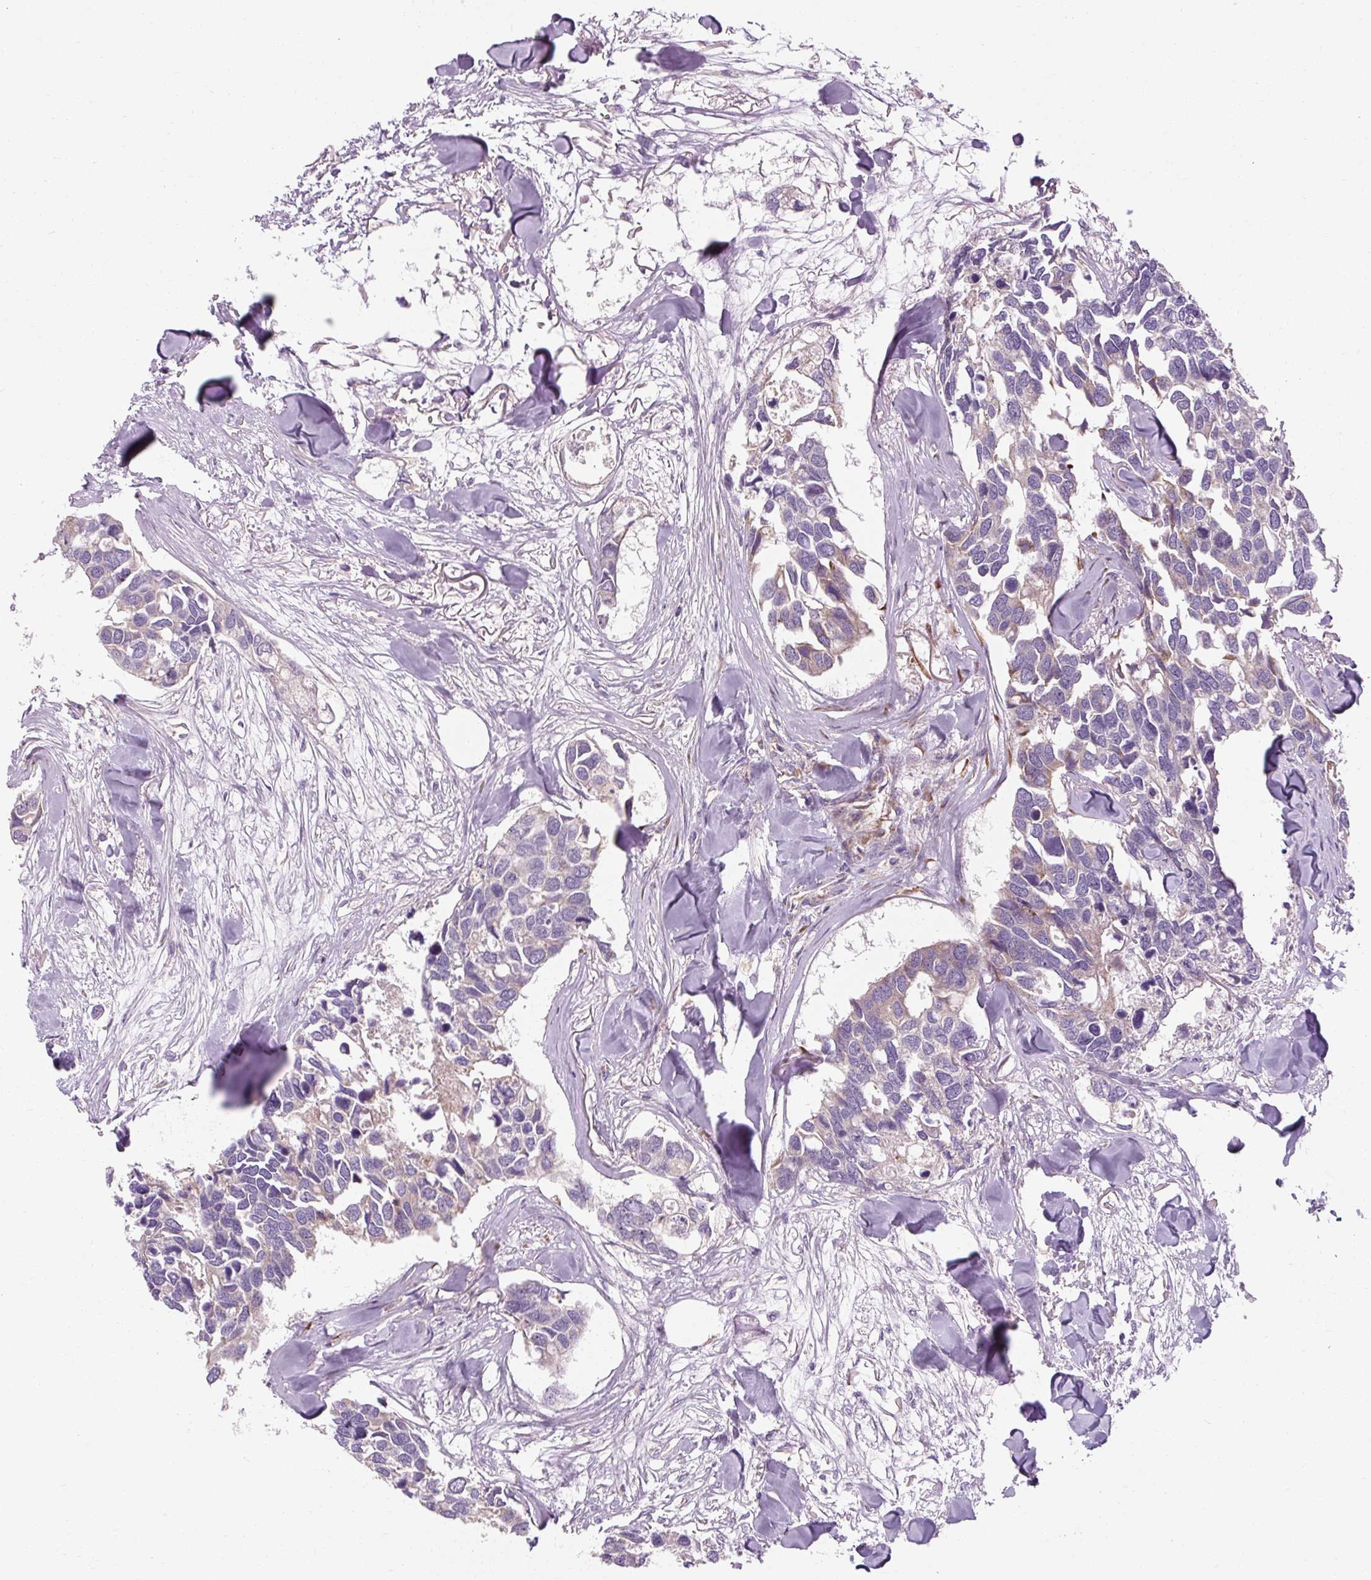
{"staining": {"intensity": "weak", "quantity": "<25%", "location": "cytoplasmic/membranous"}, "tissue": "breast cancer", "cell_type": "Tumor cells", "image_type": "cancer", "snomed": [{"axis": "morphology", "description": "Duct carcinoma"}, {"axis": "topography", "description": "Breast"}], "caption": "Tumor cells show no significant protein staining in breast cancer (intraductal carcinoma).", "gene": "PRSS48", "patient": {"sex": "female", "age": 83}}